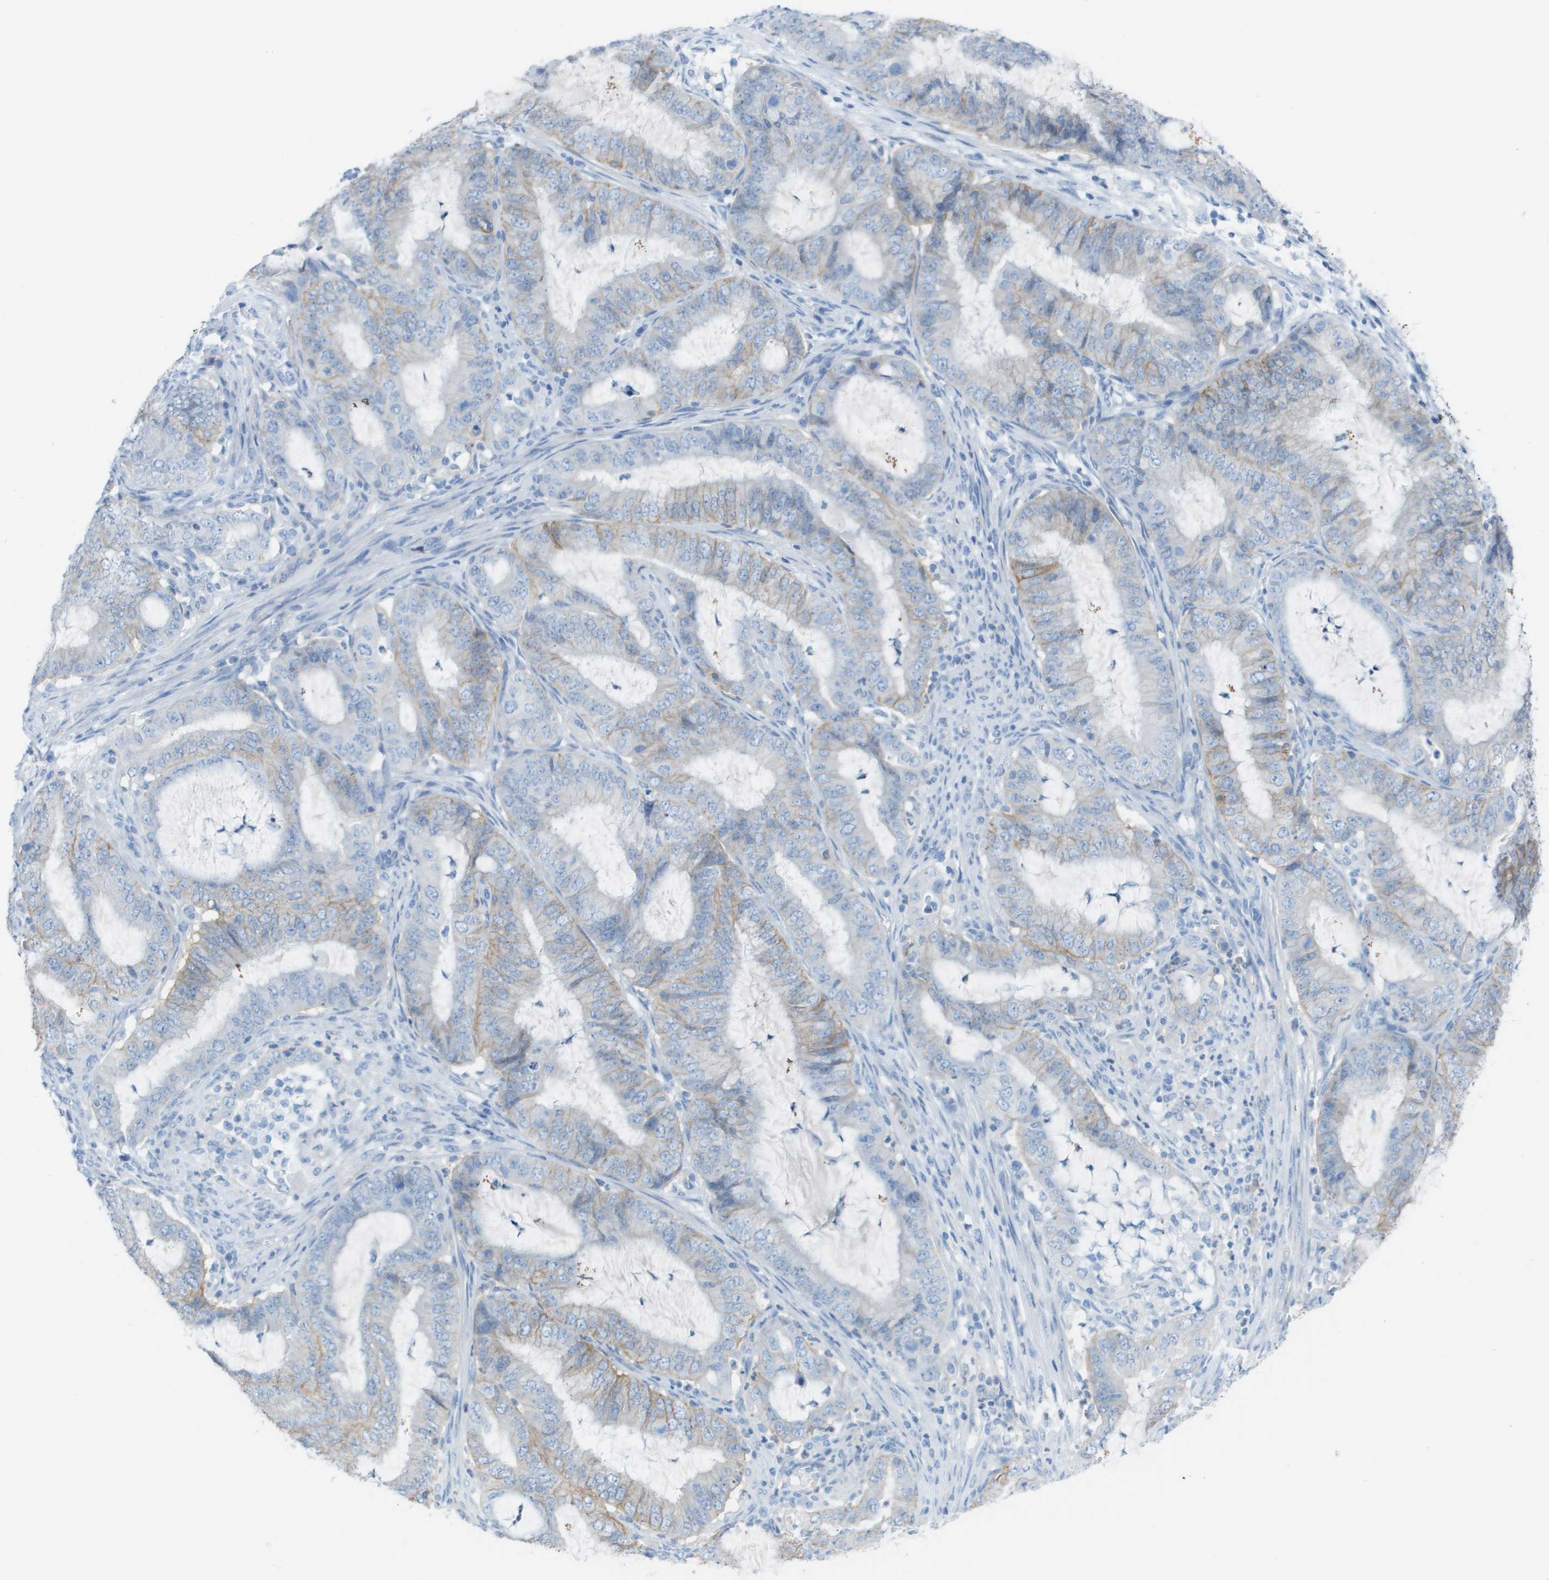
{"staining": {"intensity": "weak", "quantity": "<25%", "location": "cytoplasmic/membranous"}, "tissue": "endometrial cancer", "cell_type": "Tumor cells", "image_type": "cancer", "snomed": [{"axis": "morphology", "description": "Adenocarcinoma, NOS"}, {"axis": "topography", "description": "Endometrium"}], "caption": "Tumor cells show no significant expression in endometrial adenocarcinoma.", "gene": "CD46", "patient": {"sex": "female", "age": 70}}